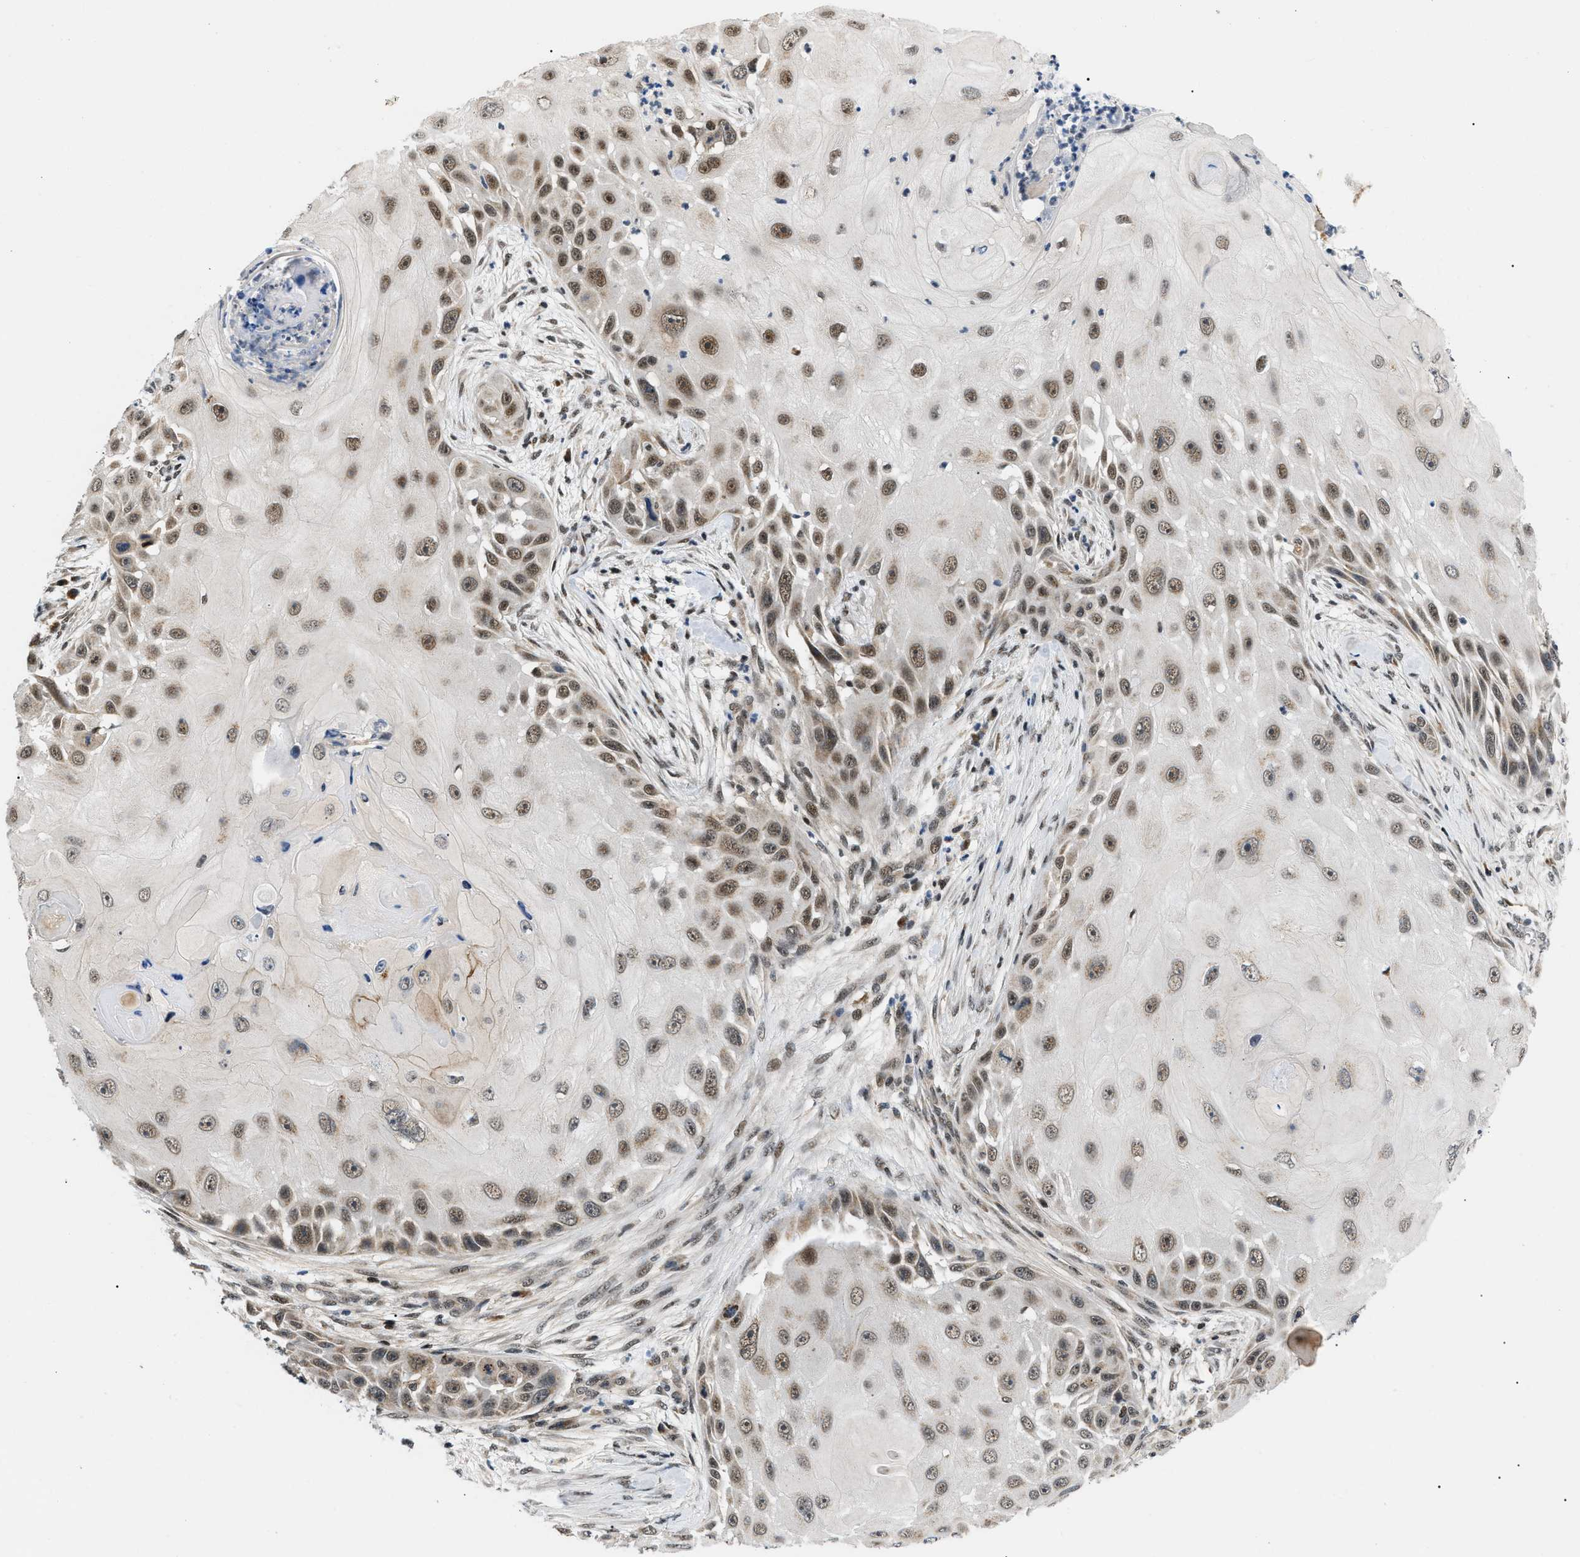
{"staining": {"intensity": "weak", "quantity": "25%-75%", "location": "nuclear"}, "tissue": "skin cancer", "cell_type": "Tumor cells", "image_type": "cancer", "snomed": [{"axis": "morphology", "description": "Squamous cell carcinoma, NOS"}, {"axis": "topography", "description": "Skin"}], "caption": "High-power microscopy captured an IHC histopathology image of squamous cell carcinoma (skin), revealing weak nuclear expression in about 25%-75% of tumor cells.", "gene": "ZBTB11", "patient": {"sex": "female", "age": 44}}